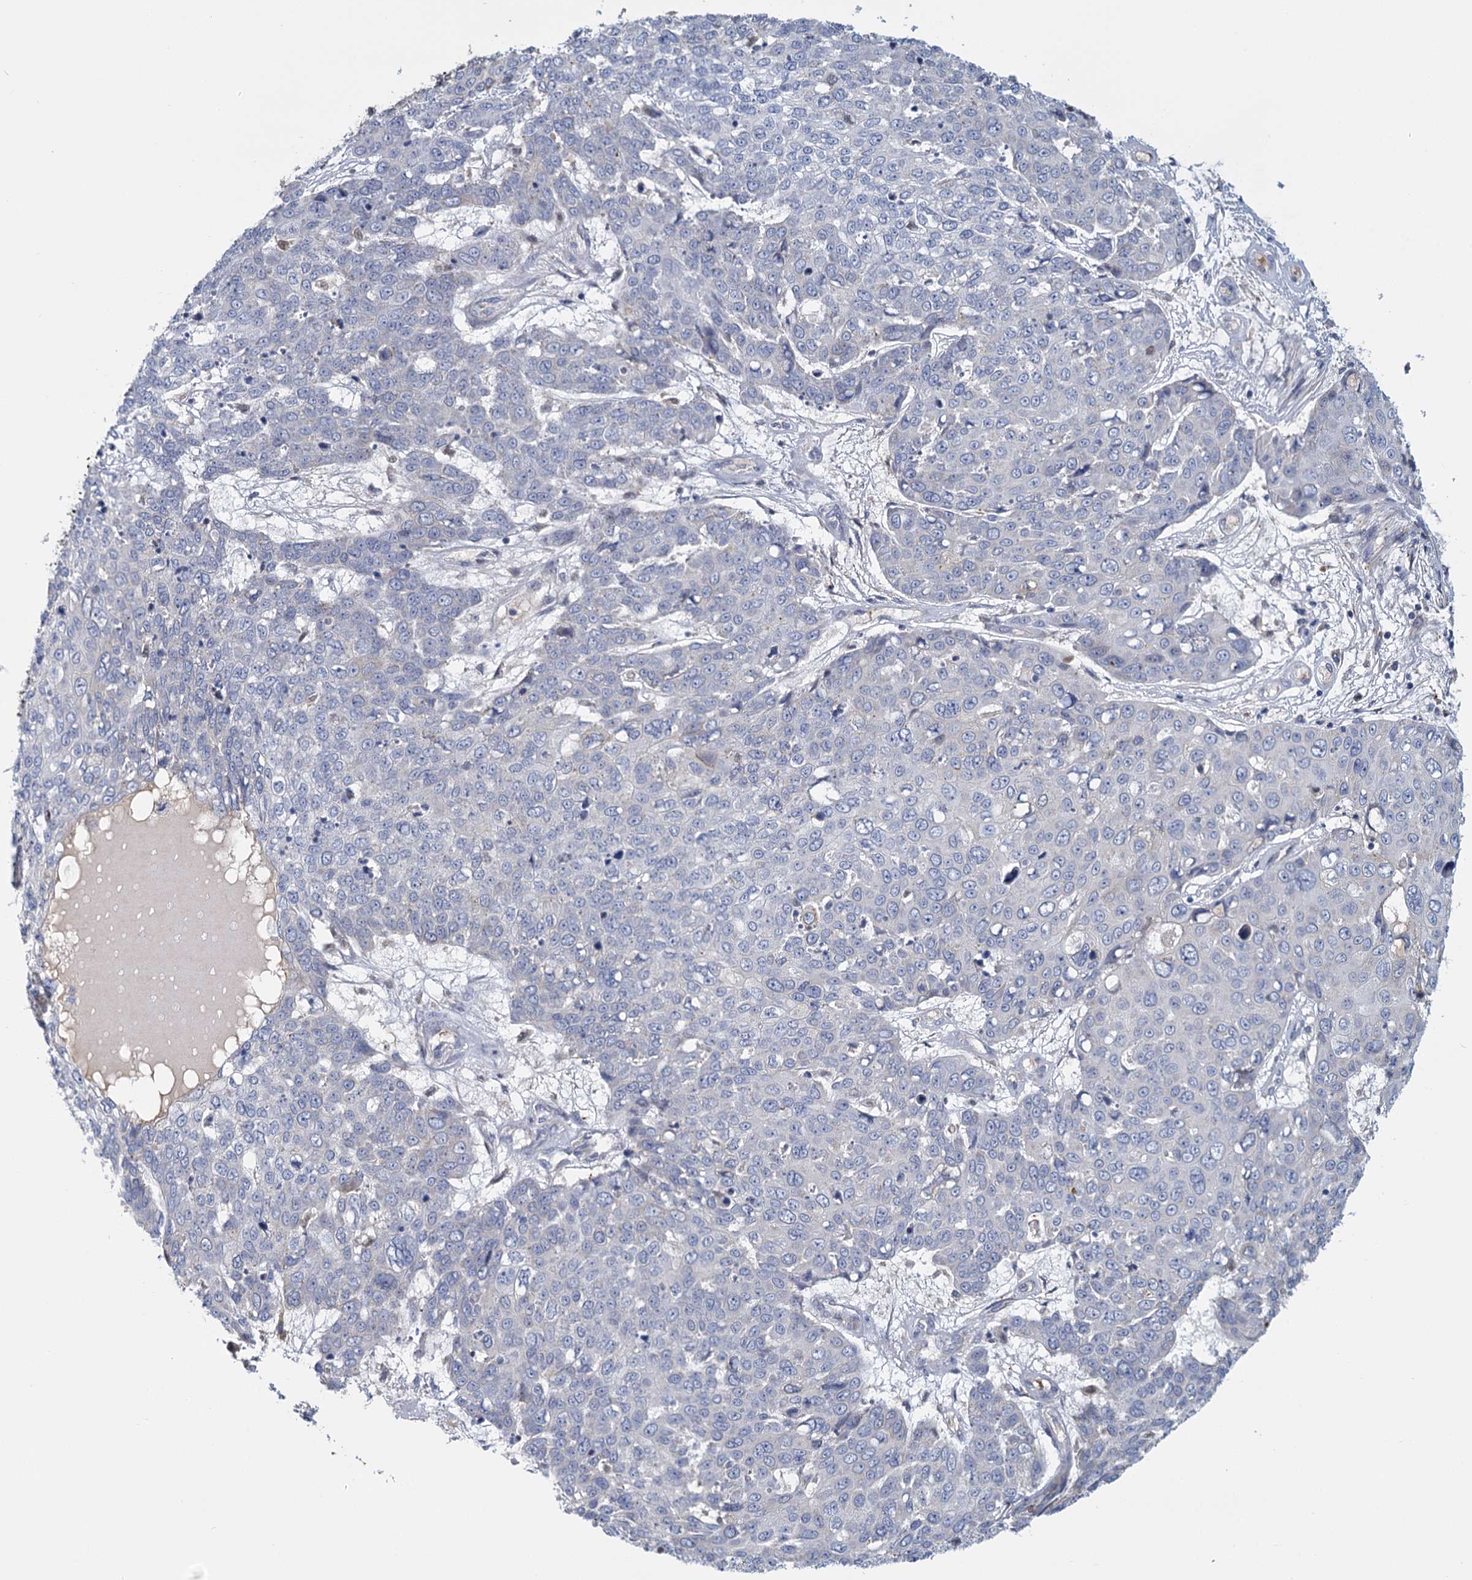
{"staining": {"intensity": "negative", "quantity": "none", "location": "none"}, "tissue": "skin cancer", "cell_type": "Tumor cells", "image_type": "cancer", "snomed": [{"axis": "morphology", "description": "Squamous cell carcinoma, NOS"}, {"axis": "topography", "description": "Skin"}], "caption": "Tumor cells are negative for brown protein staining in skin squamous cell carcinoma.", "gene": "ANKRD16", "patient": {"sex": "male", "age": 71}}